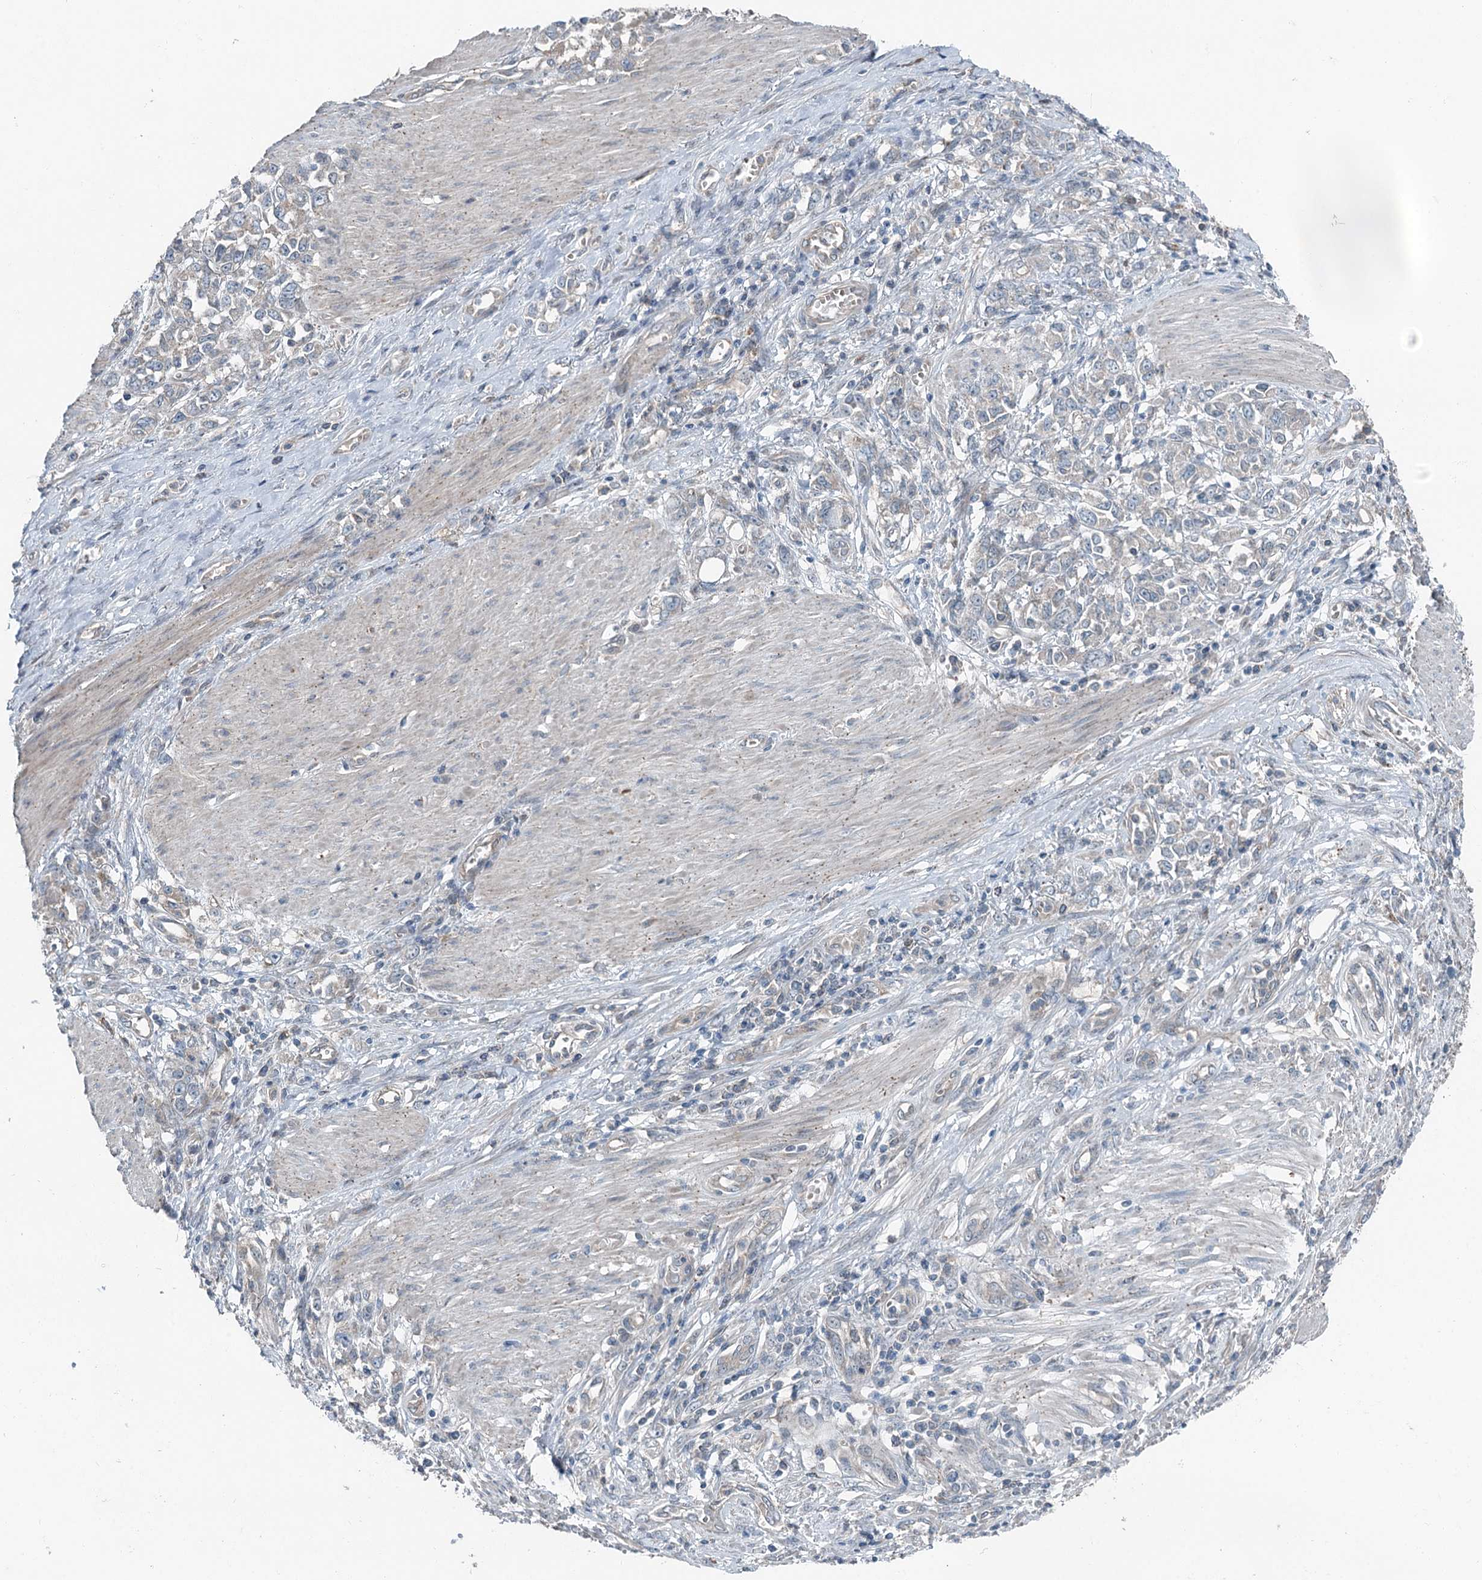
{"staining": {"intensity": "negative", "quantity": "none", "location": "none"}, "tissue": "stomach cancer", "cell_type": "Tumor cells", "image_type": "cancer", "snomed": [{"axis": "morphology", "description": "Adenocarcinoma, NOS"}, {"axis": "topography", "description": "Stomach"}], "caption": "A histopathology image of stomach cancer stained for a protein exhibits no brown staining in tumor cells.", "gene": "SKIC3", "patient": {"sex": "female", "age": 76}}